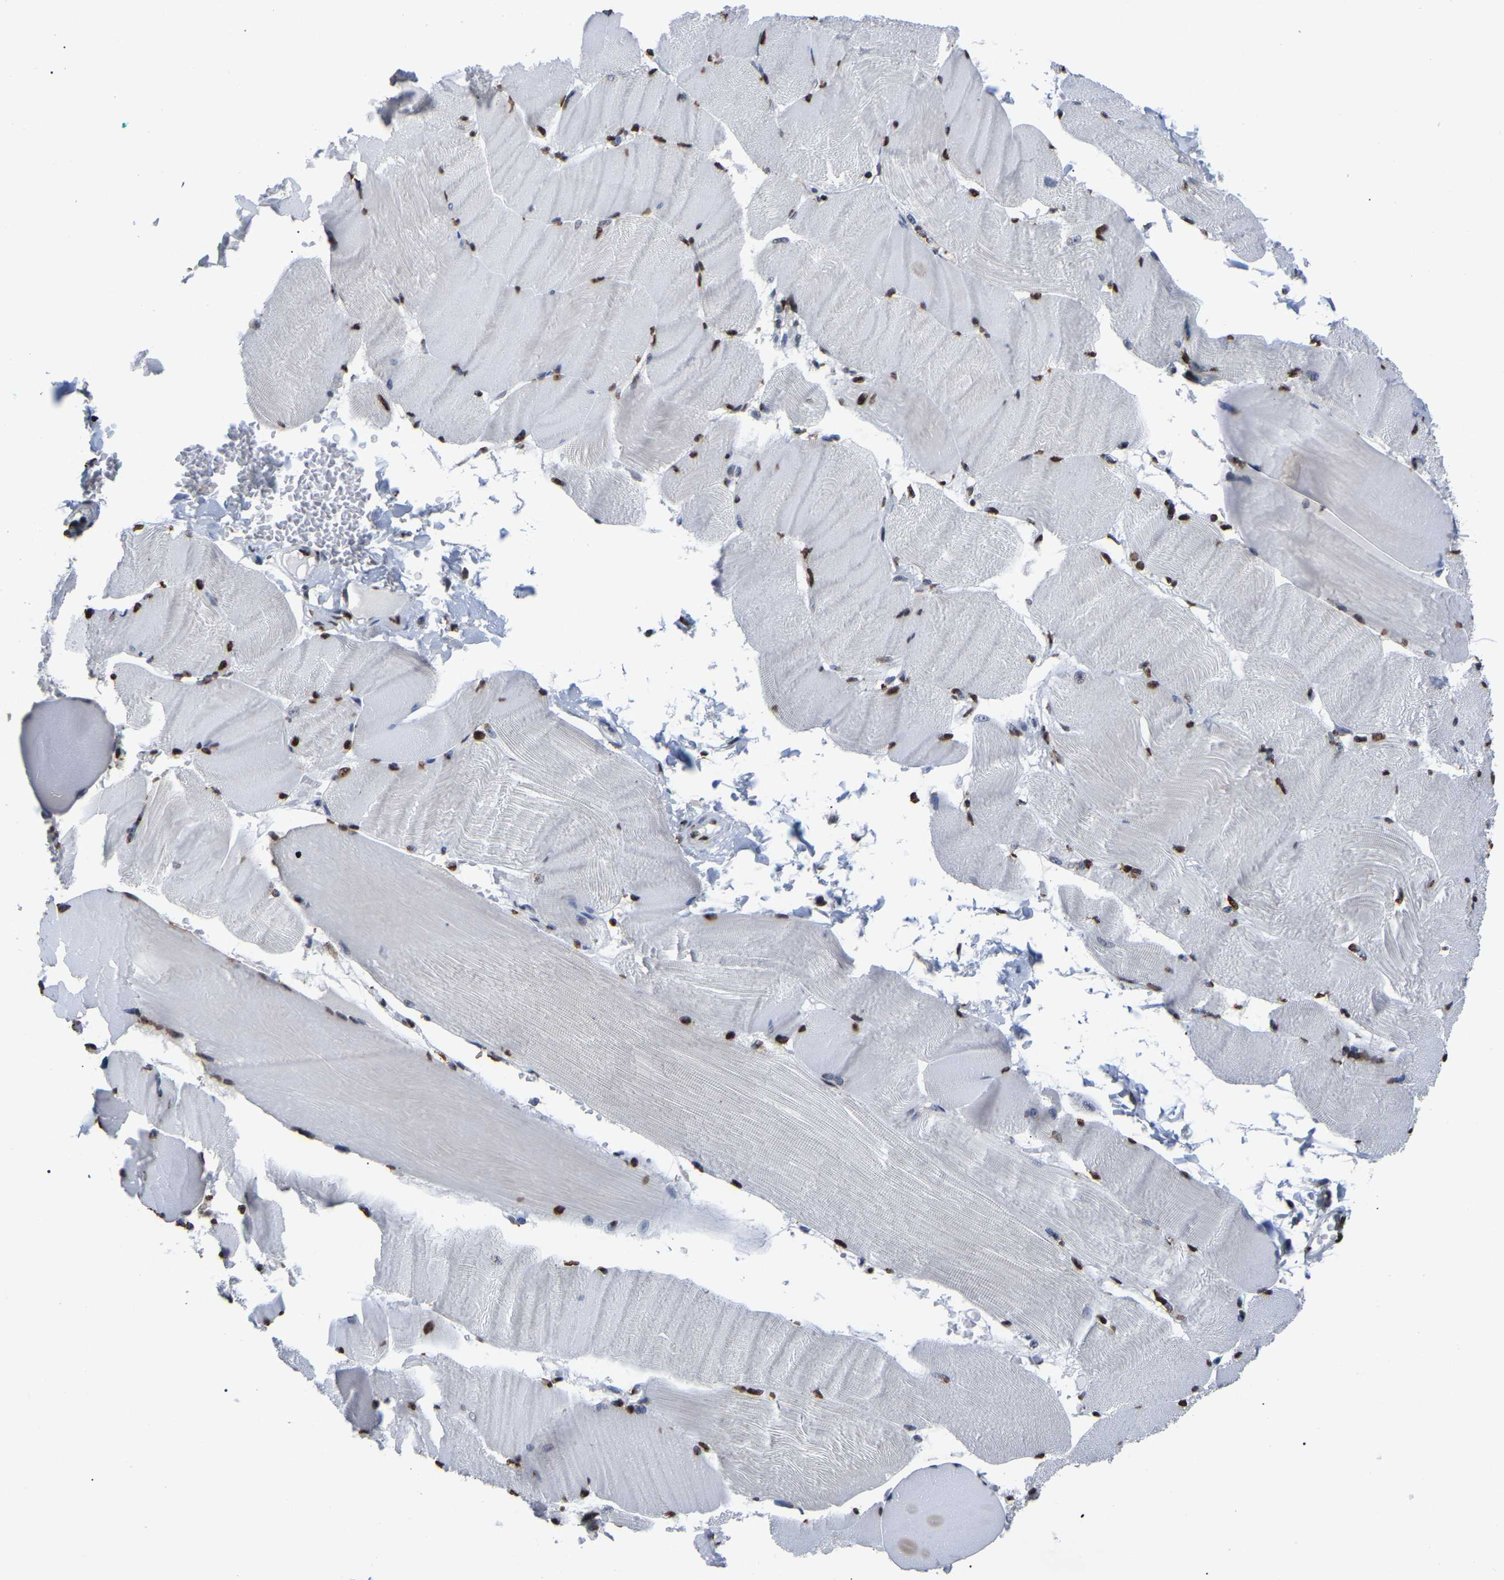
{"staining": {"intensity": "moderate", "quantity": "25%-75%", "location": "nuclear"}, "tissue": "skeletal muscle", "cell_type": "Myocytes", "image_type": "normal", "snomed": [{"axis": "morphology", "description": "Normal tissue, NOS"}, {"axis": "topography", "description": "Skin"}, {"axis": "topography", "description": "Skeletal muscle"}], "caption": "Benign skeletal muscle displays moderate nuclear positivity in approximately 25%-75% of myocytes, visualized by immunohistochemistry. (DAB IHC, brown staining for protein, blue staining for nuclei).", "gene": "RBL2", "patient": {"sex": "male", "age": 83}}